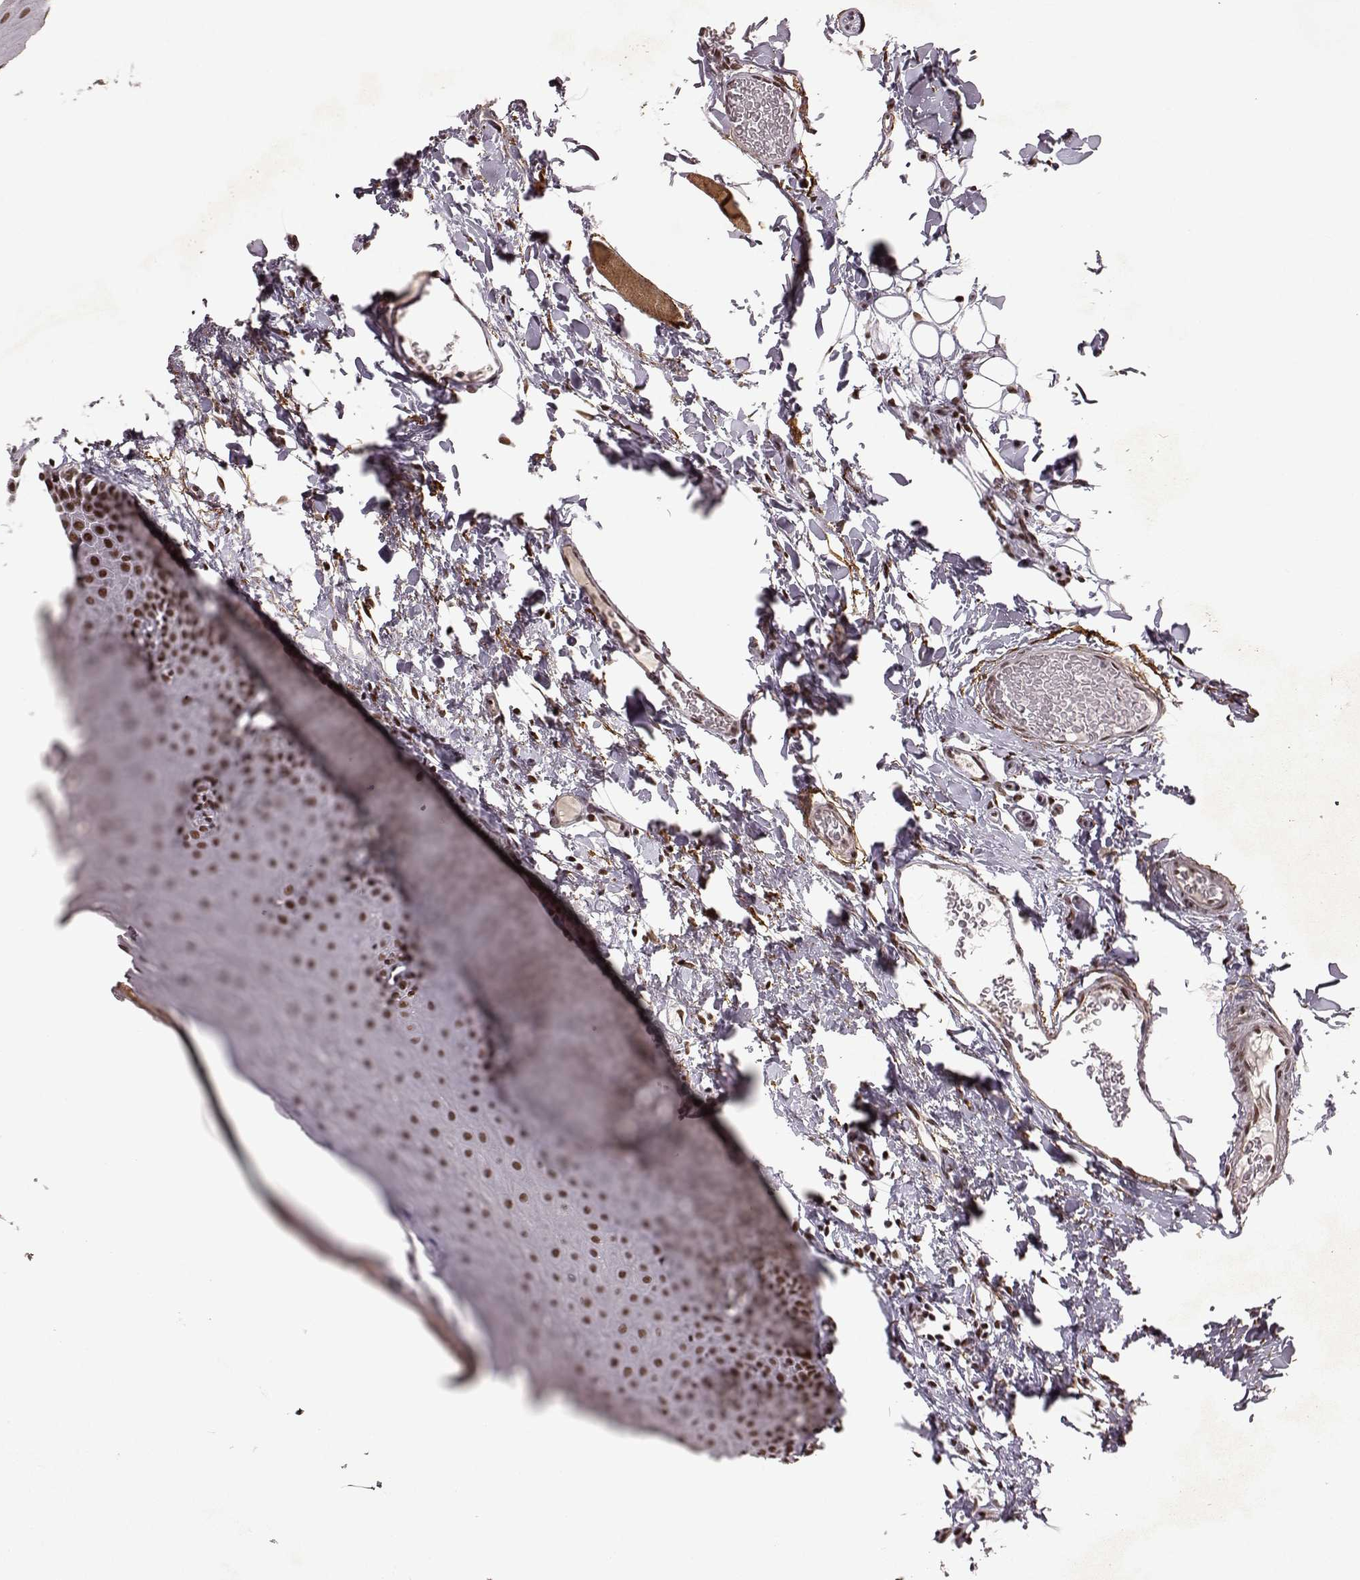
{"staining": {"intensity": "moderate", "quantity": ">75%", "location": "nuclear"}, "tissue": "oral mucosa", "cell_type": "Squamous epithelial cells", "image_type": "normal", "snomed": [{"axis": "morphology", "description": "Normal tissue, NOS"}, {"axis": "topography", "description": "Oral tissue"}], "caption": "Protein analysis of normal oral mucosa shows moderate nuclear staining in approximately >75% of squamous epithelial cells. The protein of interest is shown in brown color, while the nuclei are stained blue.", "gene": "RRAGD", "patient": {"sex": "male", "age": 81}}